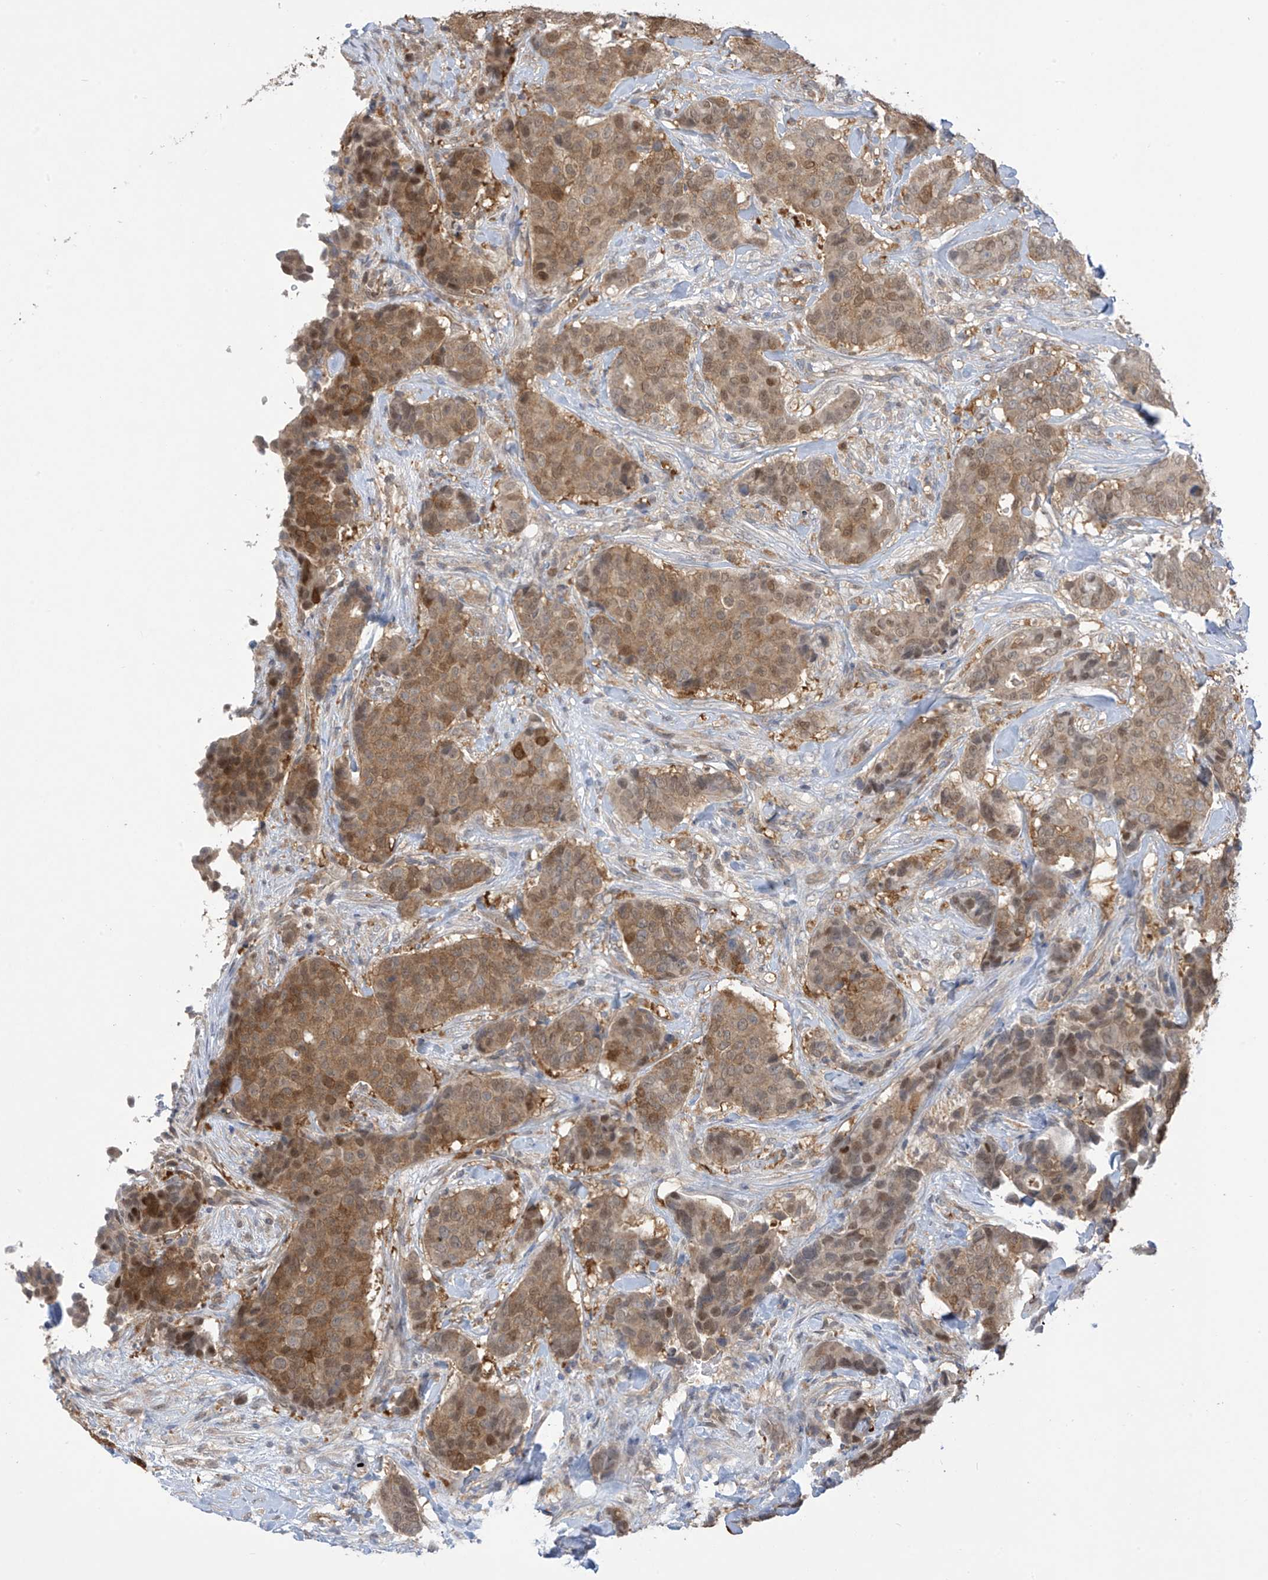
{"staining": {"intensity": "moderate", "quantity": ">75%", "location": "cytoplasmic/membranous,nuclear"}, "tissue": "breast cancer", "cell_type": "Tumor cells", "image_type": "cancer", "snomed": [{"axis": "morphology", "description": "Duct carcinoma"}, {"axis": "topography", "description": "Breast"}], "caption": "The image demonstrates immunohistochemical staining of breast cancer (intraductal carcinoma). There is moderate cytoplasmic/membranous and nuclear expression is appreciated in approximately >75% of tumor cells.", "gene": "IDH1", "patient": {"sex": "female", "age": 75}}